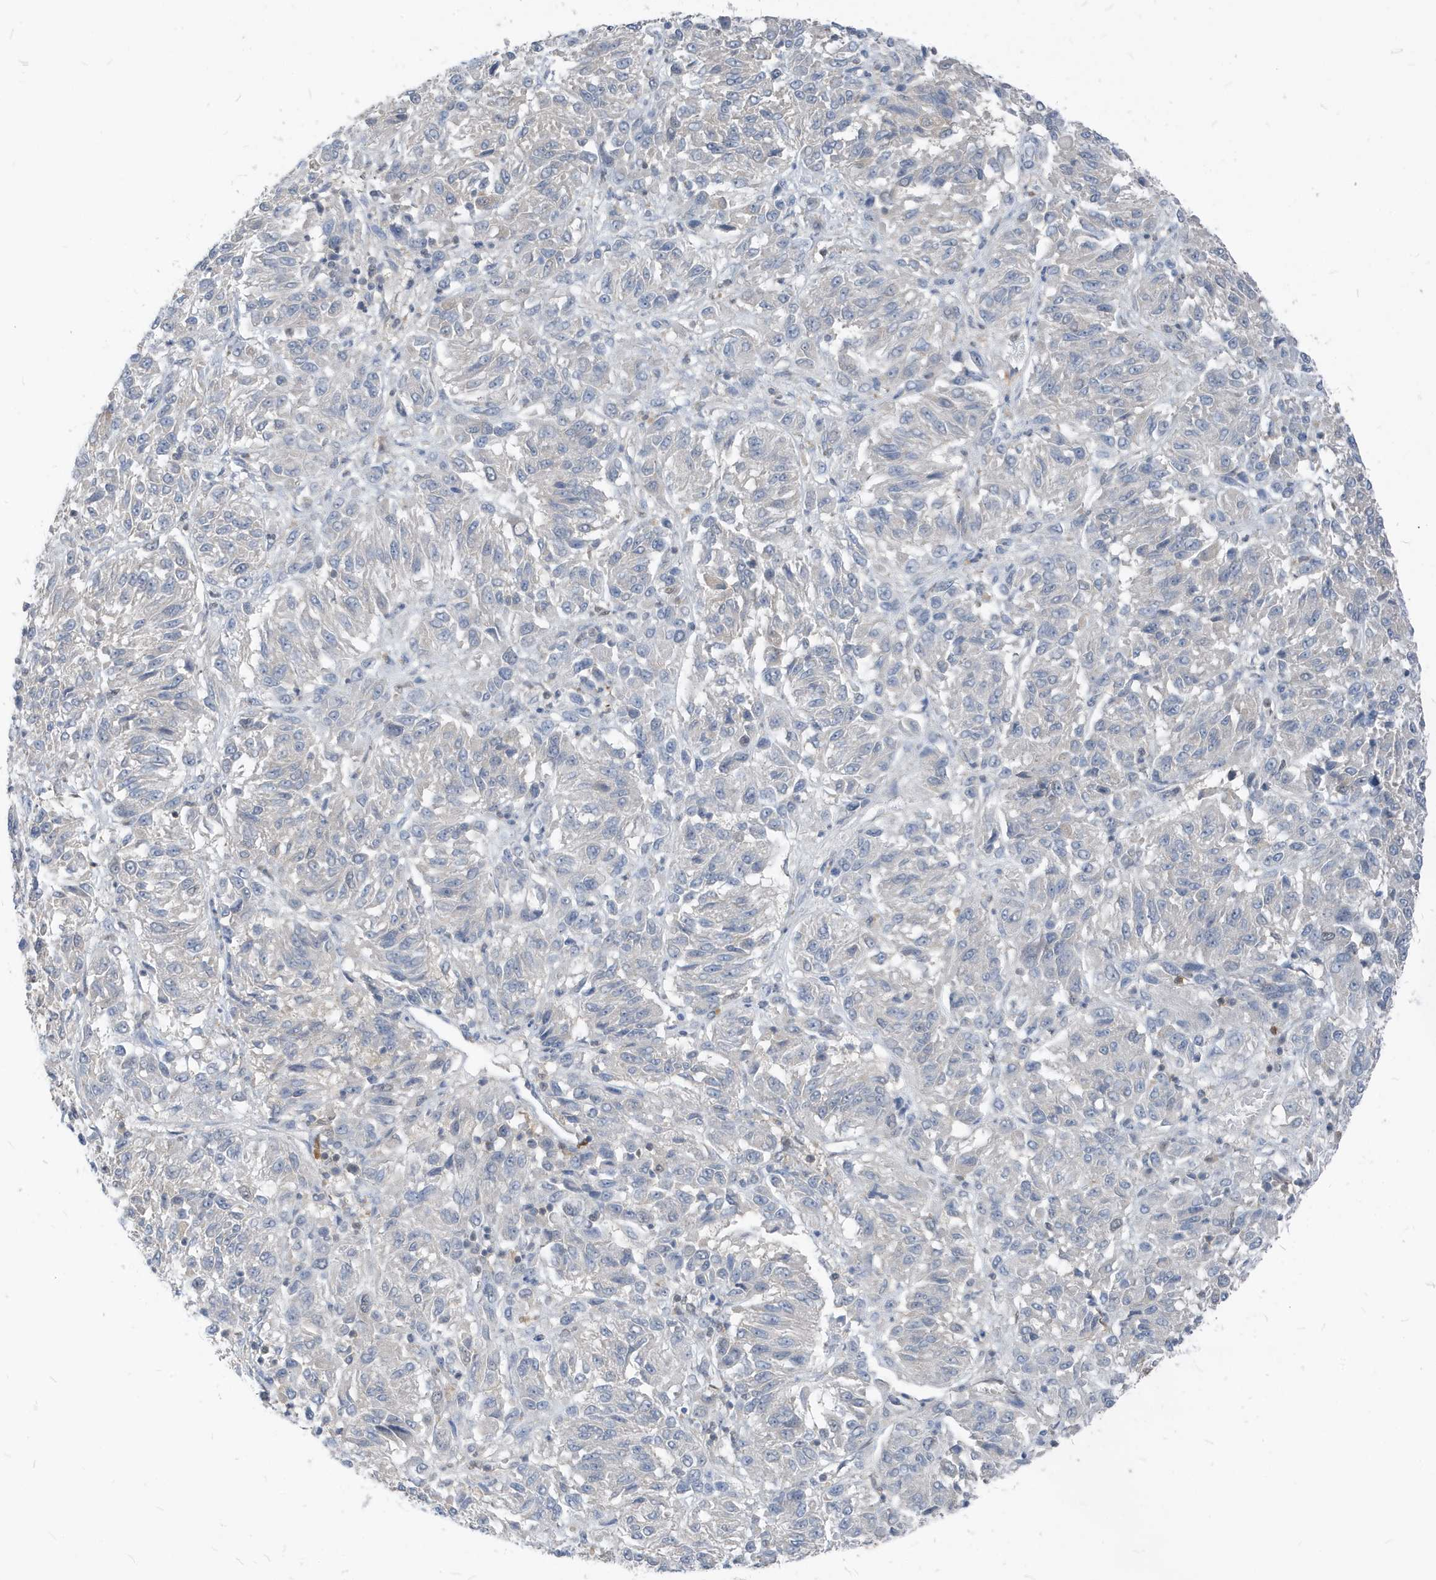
{"staining": {"intensity": "negative", "quantity": "none", "location": "none"}, "tissue": "melanoma", "cell_type": "Tumor cells", "image_type": "cancer", "snomed": [{"axis": "morphology", "description": "Malignant melanoma, Metastatic site"}, {"axis": "topography", "description": "Lung"}], "caption": "An IHC photomicrograph of malignant melanoma (metastatic site) is shown. There is no staining in tumor cells of malignant melanoma (metastatic site).", "gene": "NCOA7", "patient": {"sex": "male", "age": 64}}